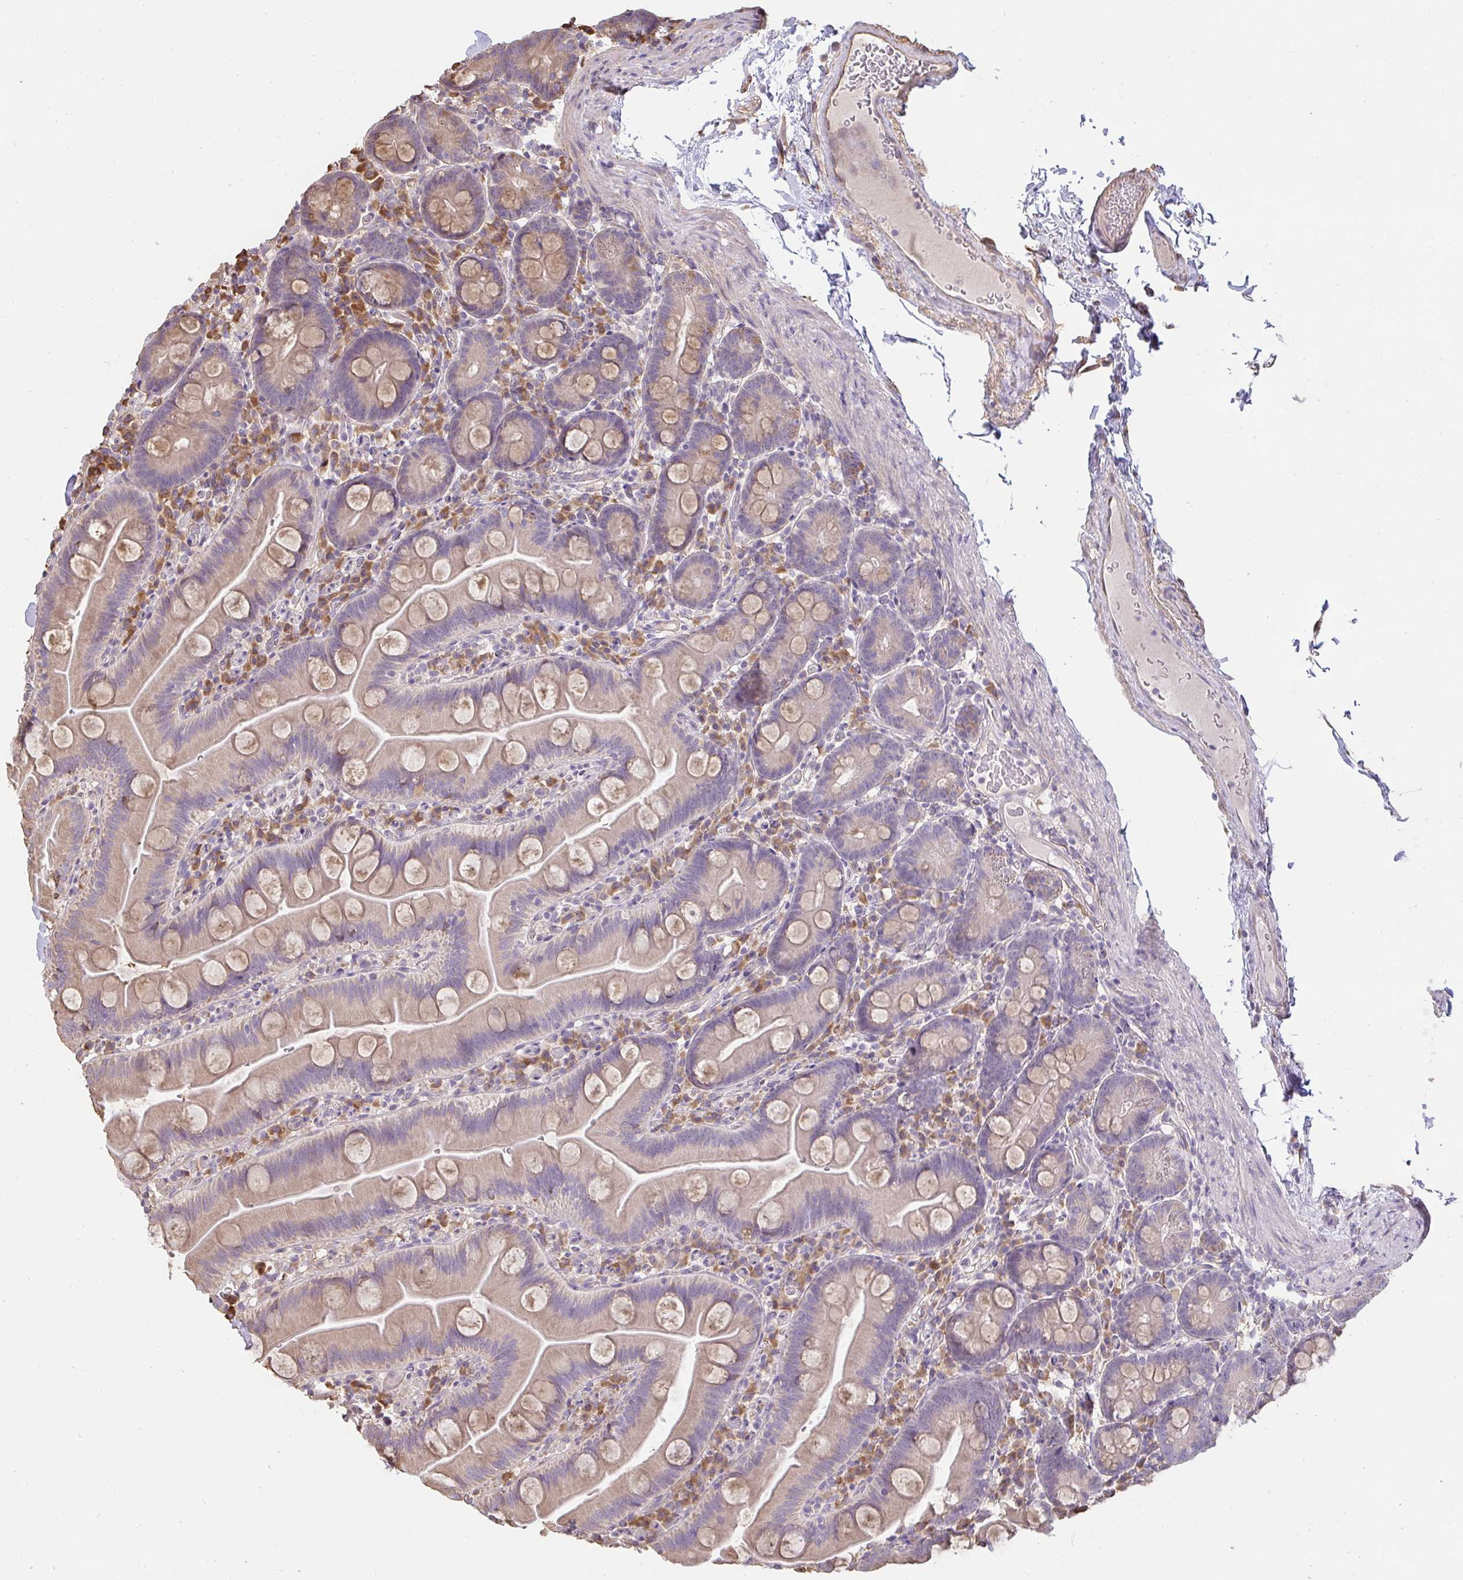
{"staining": {"intensity": "weak", "quantity": ">75%", "location": "cytoplasmic/membranous"}, "tissue": "small intestine", "cell_type": "Glandular cells", "image_type": "normal", "snomed": [{"axis": "morphology", "description": "Normal tissue, NOS"}, {"axis": "topography", "description": "Small intestine"}], "caption": "A histopathology image of small intestine stained for a protein shows weak cytoplasmic/membranous brown staining in glandular cells. (Brightfield microscopy of DAB IHC at high magnification).", "gene": "BRINP3", "patient": {"sex": "female", "age": 68}}